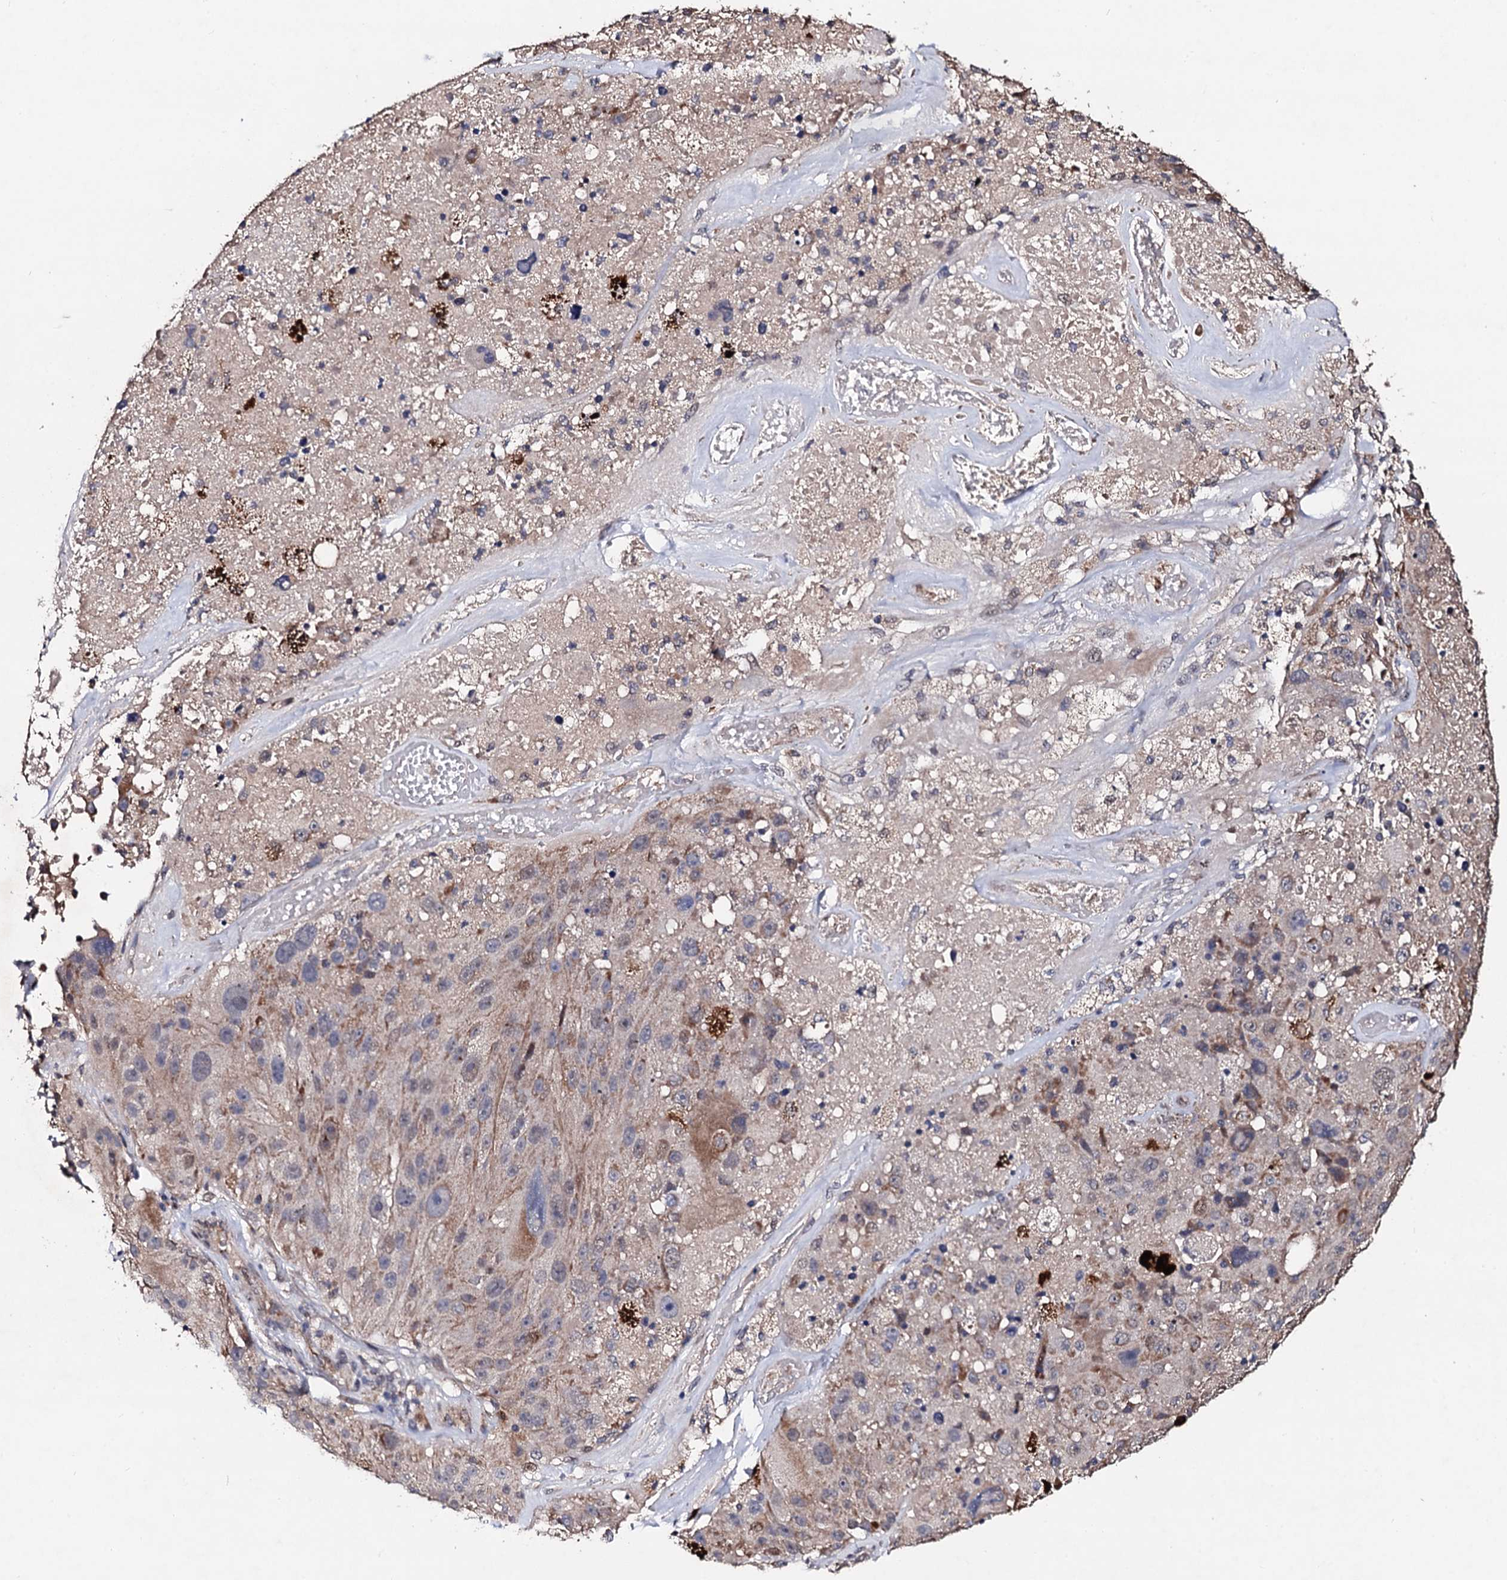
{"staining": {"intensity": "weak", "quantity": "<25%", "location": "cytoplasmic/membranous,nuclear"}, "tissue": "melanoma", "cell_type": "Tumor cells", "image_type": "cancer", "snomed": [{"axis": "morphology", "description": "Malignant melanoma, Metastatic site"}, {"axis": "topography", "description": "Lymph node"}], "caption": "Immunohistochemical staining of human malignant melanoma (metastatic site) reveals no significant positivity in tumor cells. Nuclei are stained in blue.", "gene": "PPTC7", "patient": {"sex": "male", "age": 62}}